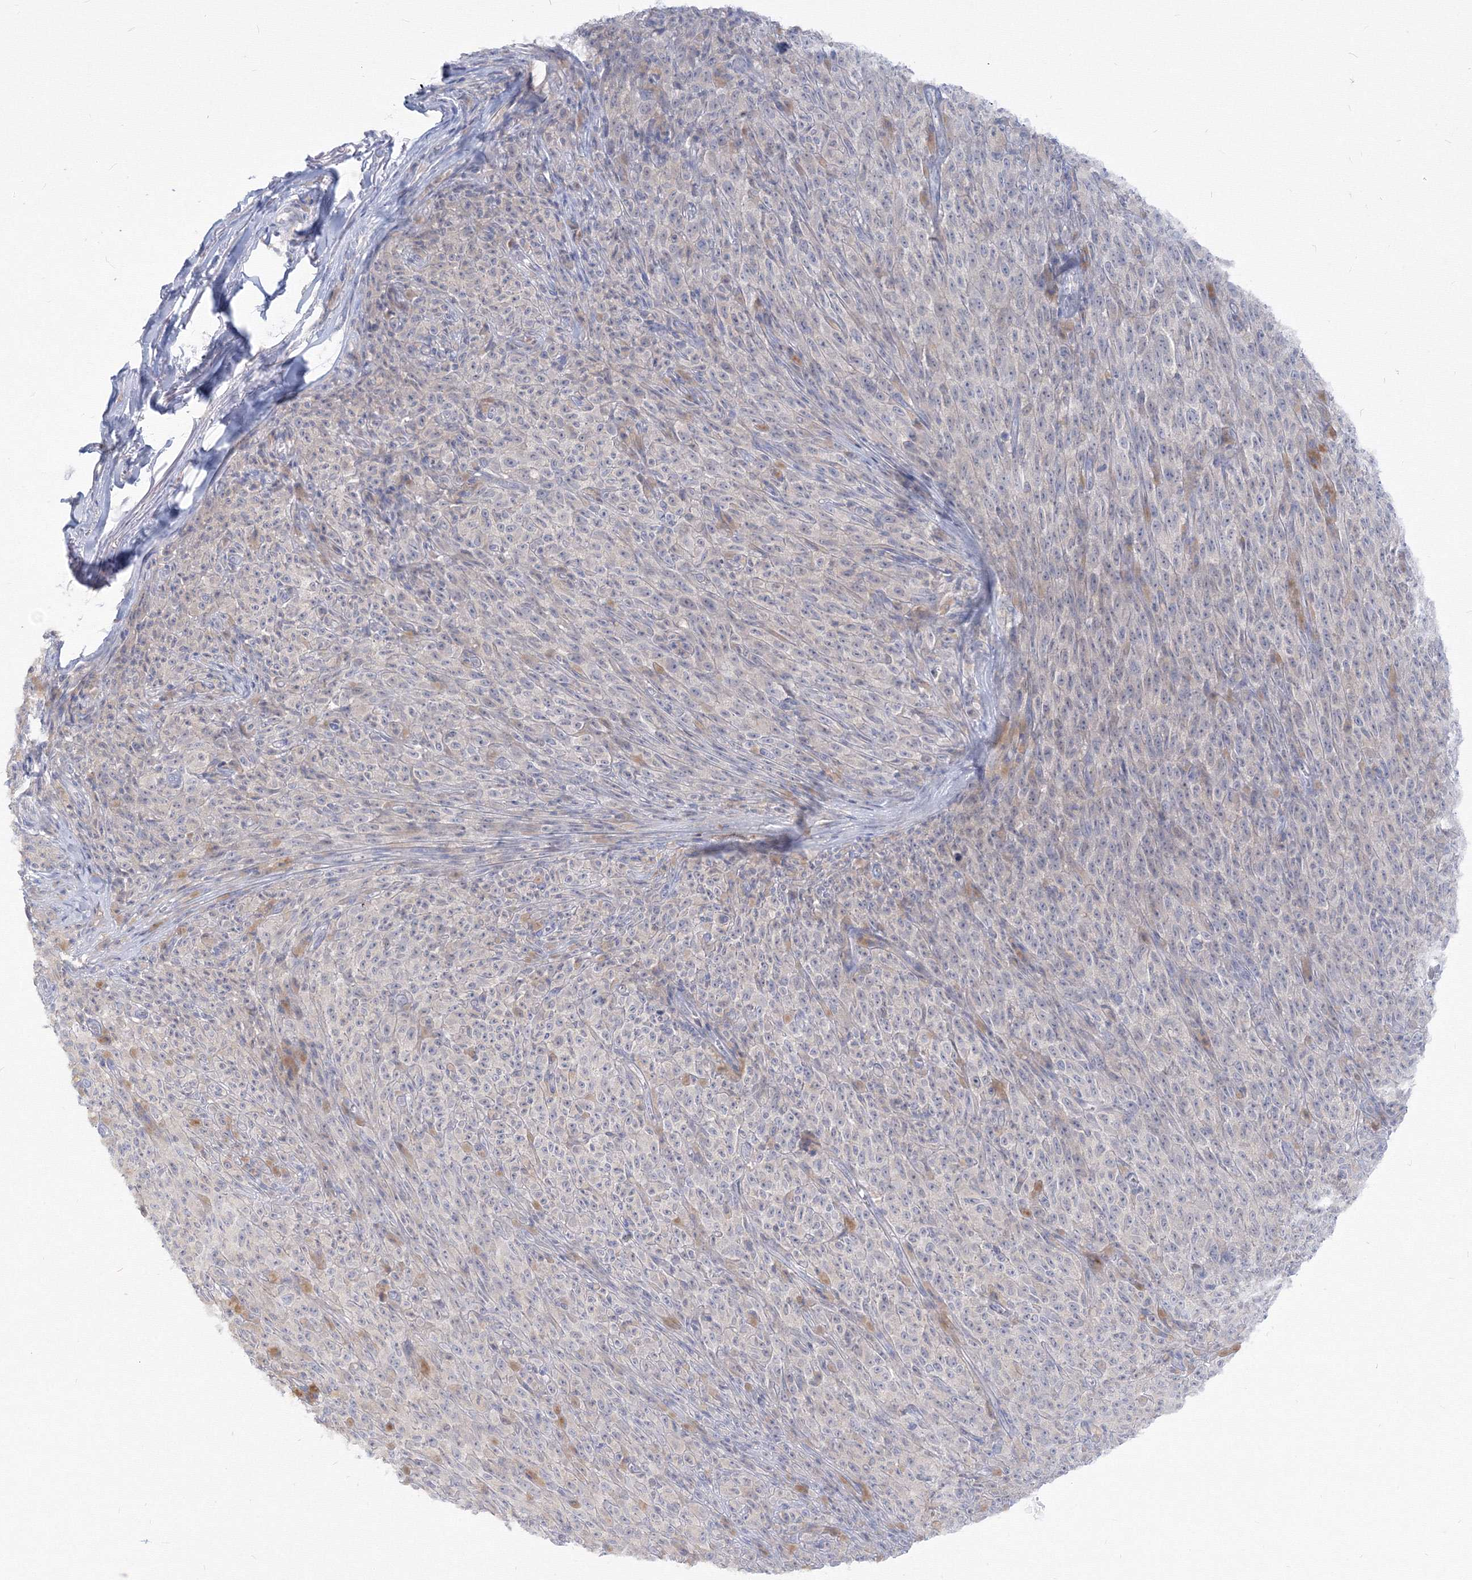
{"staining": {"intensity": "negative", "quantity": "none", "location": "none"}, "tissue": "melanoma", "cell_type": "Tumor cells", "image_type": "cancer", "snomed": [{"axis": "morphology", "description": "Malignant melanoma, NOS"}, {"axis": "topography", "description": "Skin"}], "caption": "This image is of melanoma stained with immunohistochemistry to label a protein in brown with the nuclei are counter-stained blue. There is no staining in tumor cells. (DAB (3,3'-diaminobenzidine) immunohistochemistry visualized using brightfield microscopy, high magnification).", "gene": "FBXL8", "patient": {"sex": "female", "age": 82}}